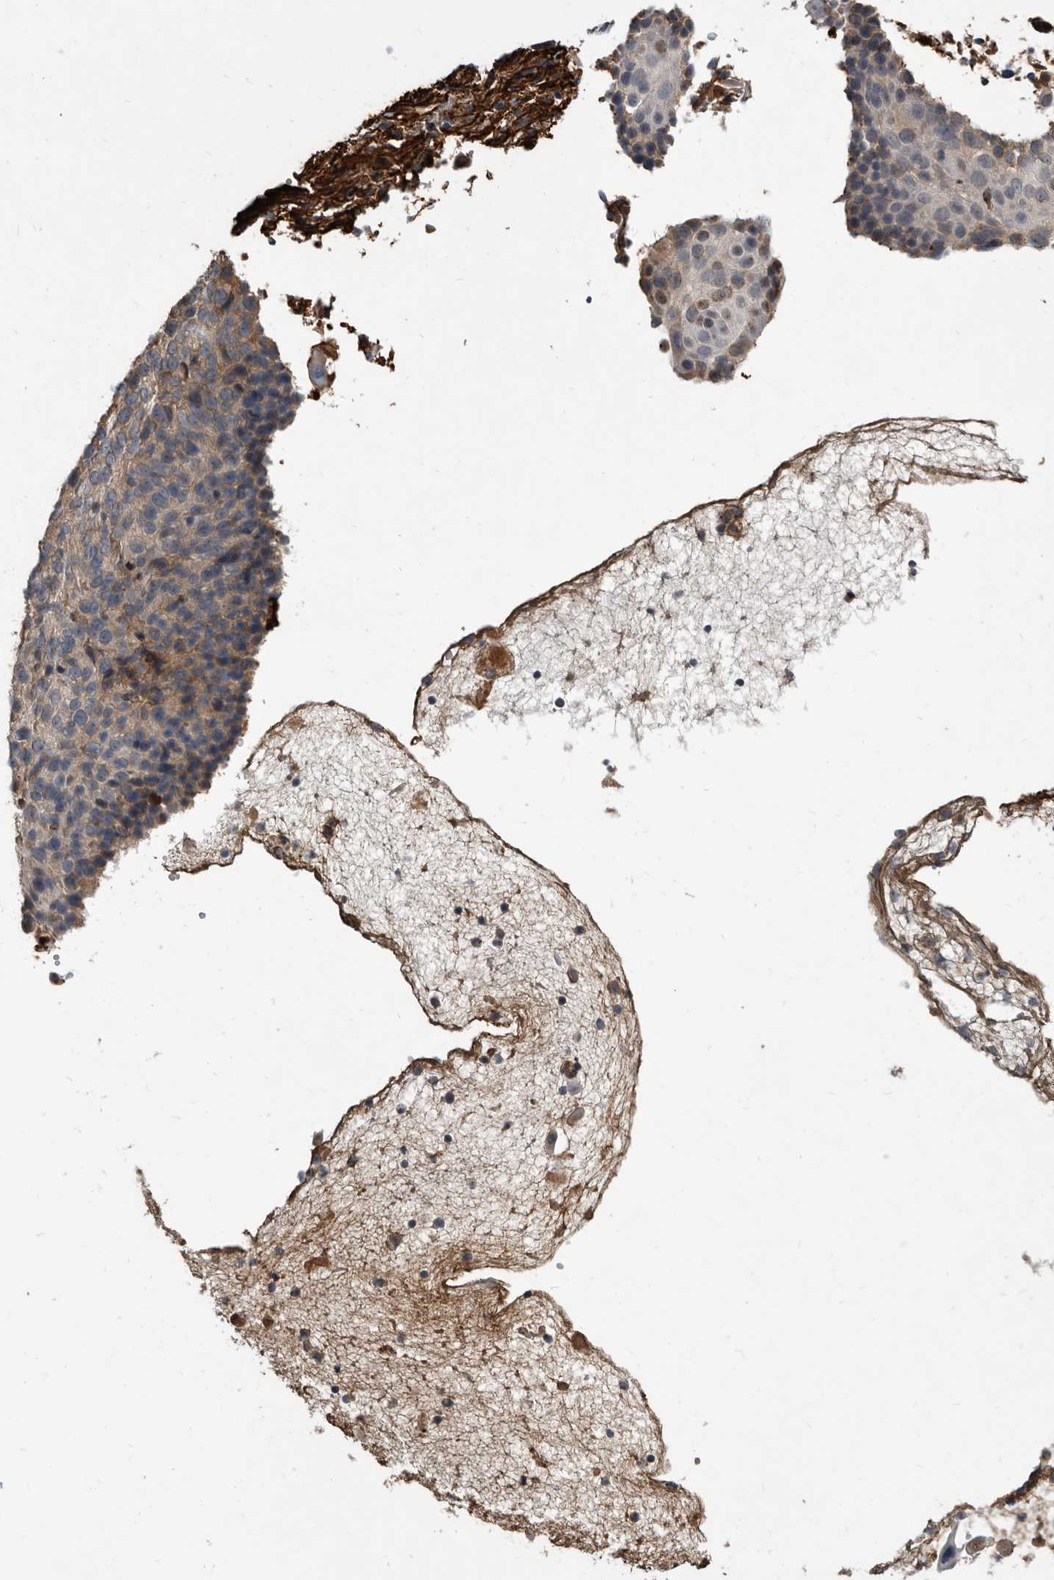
{"staining": {"intensity": "moderate", "quantity": "<25%", "location": "cytoplasmic/membranous"}, "tissue": "cervical cancer", "cell_type": "Tumor cells", "image_type": "cancer", "snomed": [{"axis": "morphology", "description": "Squamous cell carcinoma, NOS"}, {"axis": "topography", "description": "Cervix"}], "caption": "A high-resolution histopathology image shows immunohistochemistry staining of cervical cancer (squamous cell carcinoma), which exhibits moderate cytoplasmic/membranous staining in about <25% of tumor cells.", "gene": "PI15", "patient": {"sex": "female", "age": 74}}